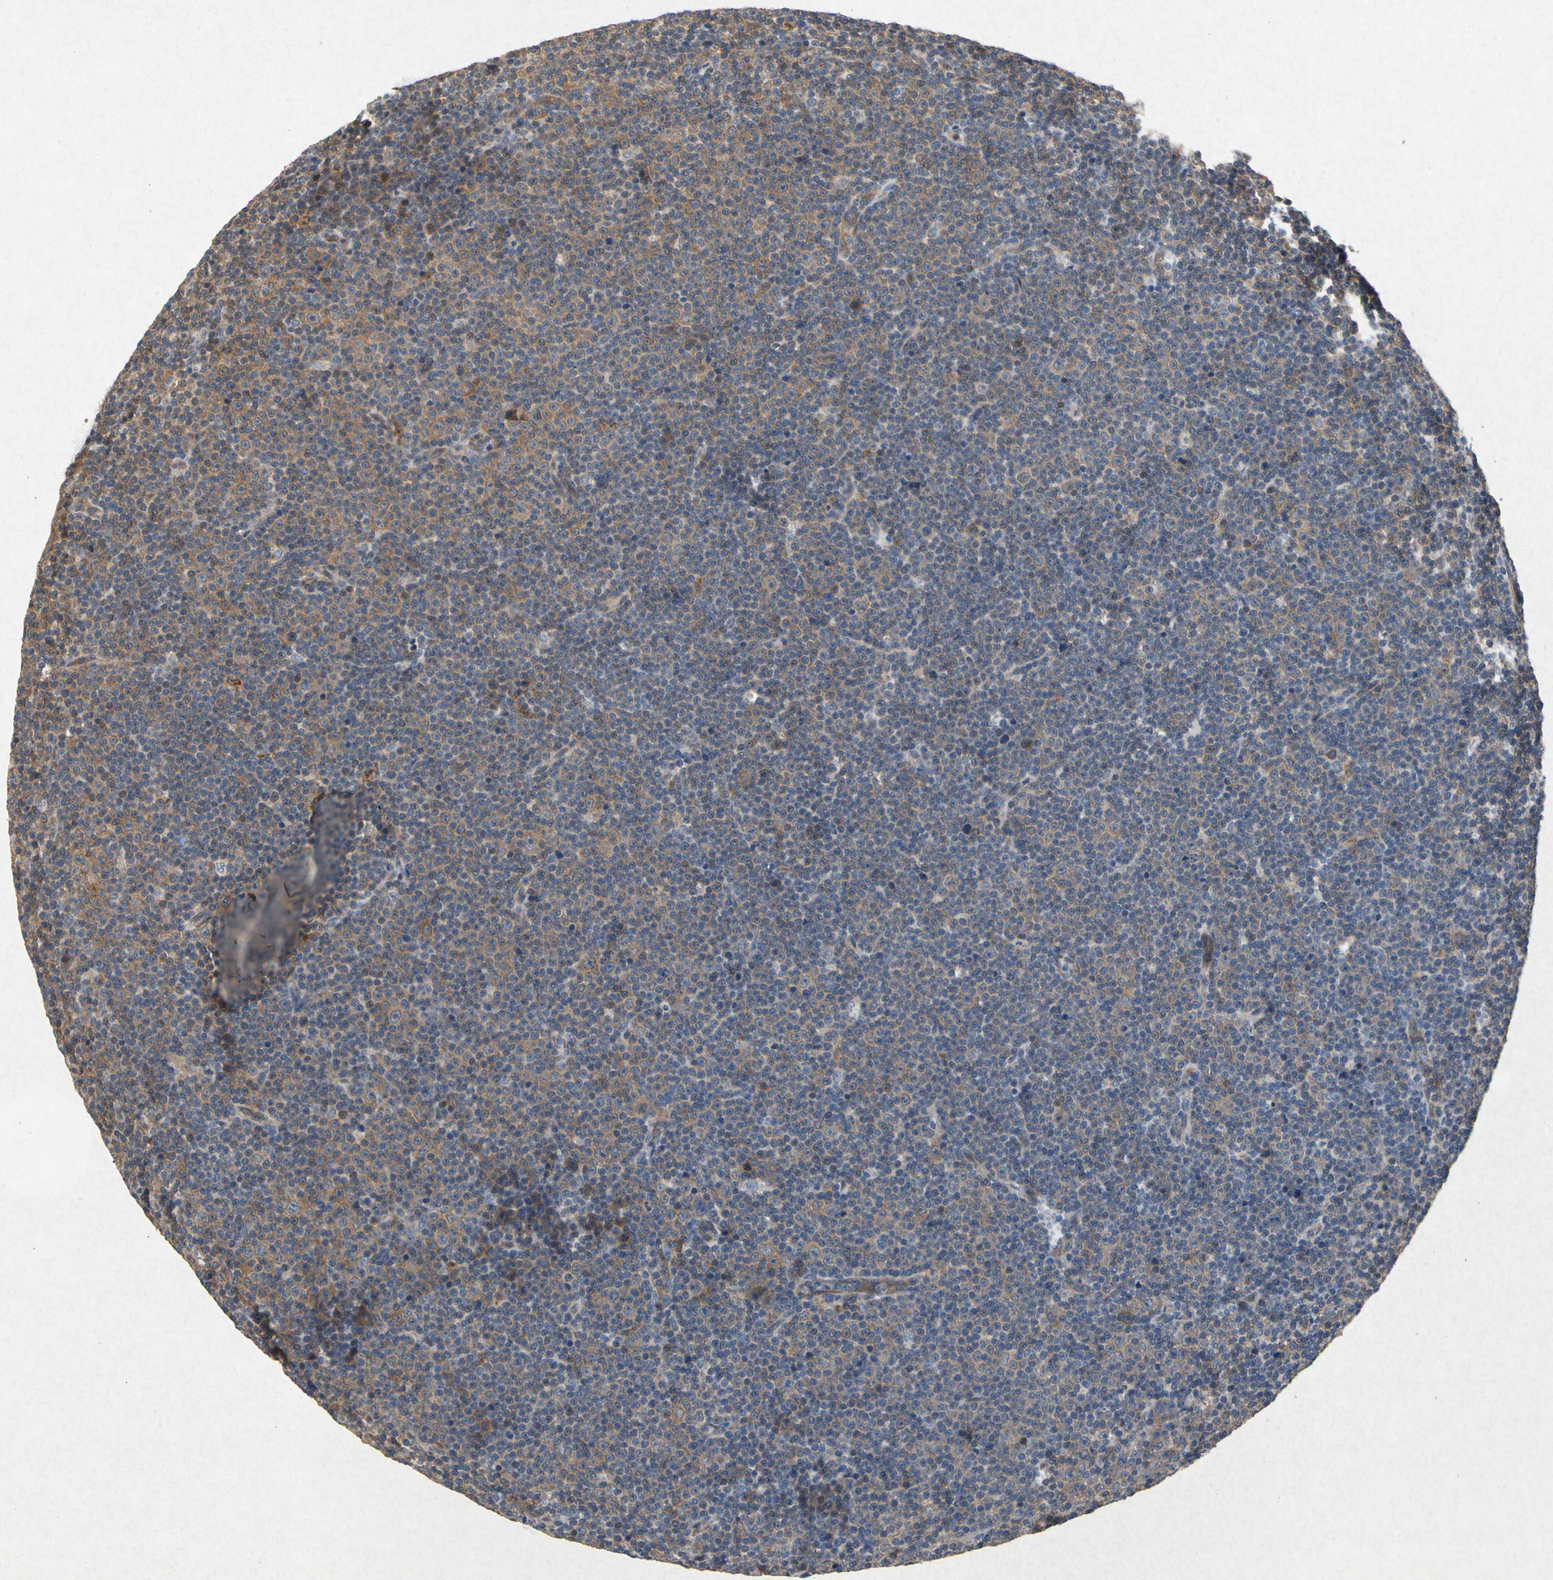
{"staining": {"intensity": "moderate", "quantity": ">75%", "location": "cytoplasmic/membranous"}, "tissue": "lymphoma", "cell_type": "Tumor cells", "image_type": "cancer", "snomed": [{"axis": "morphology", "description": "Malignant lymphoma, non-Hodgkin's type, Low grade"}, {"axis": "topography", "description": "Lymph node"}], "caption": "This image displays low-grade malignant lymphoma, non-Hodgkin's type stained with IHC to label a protein in brown. The cytoplasmic/membranous of tumor cells show moderate positivity for the protein. Nuclei are counter-stained blue.", "gene": "RPS6KA1", "patient": {"sex": "female", "age": 67}}